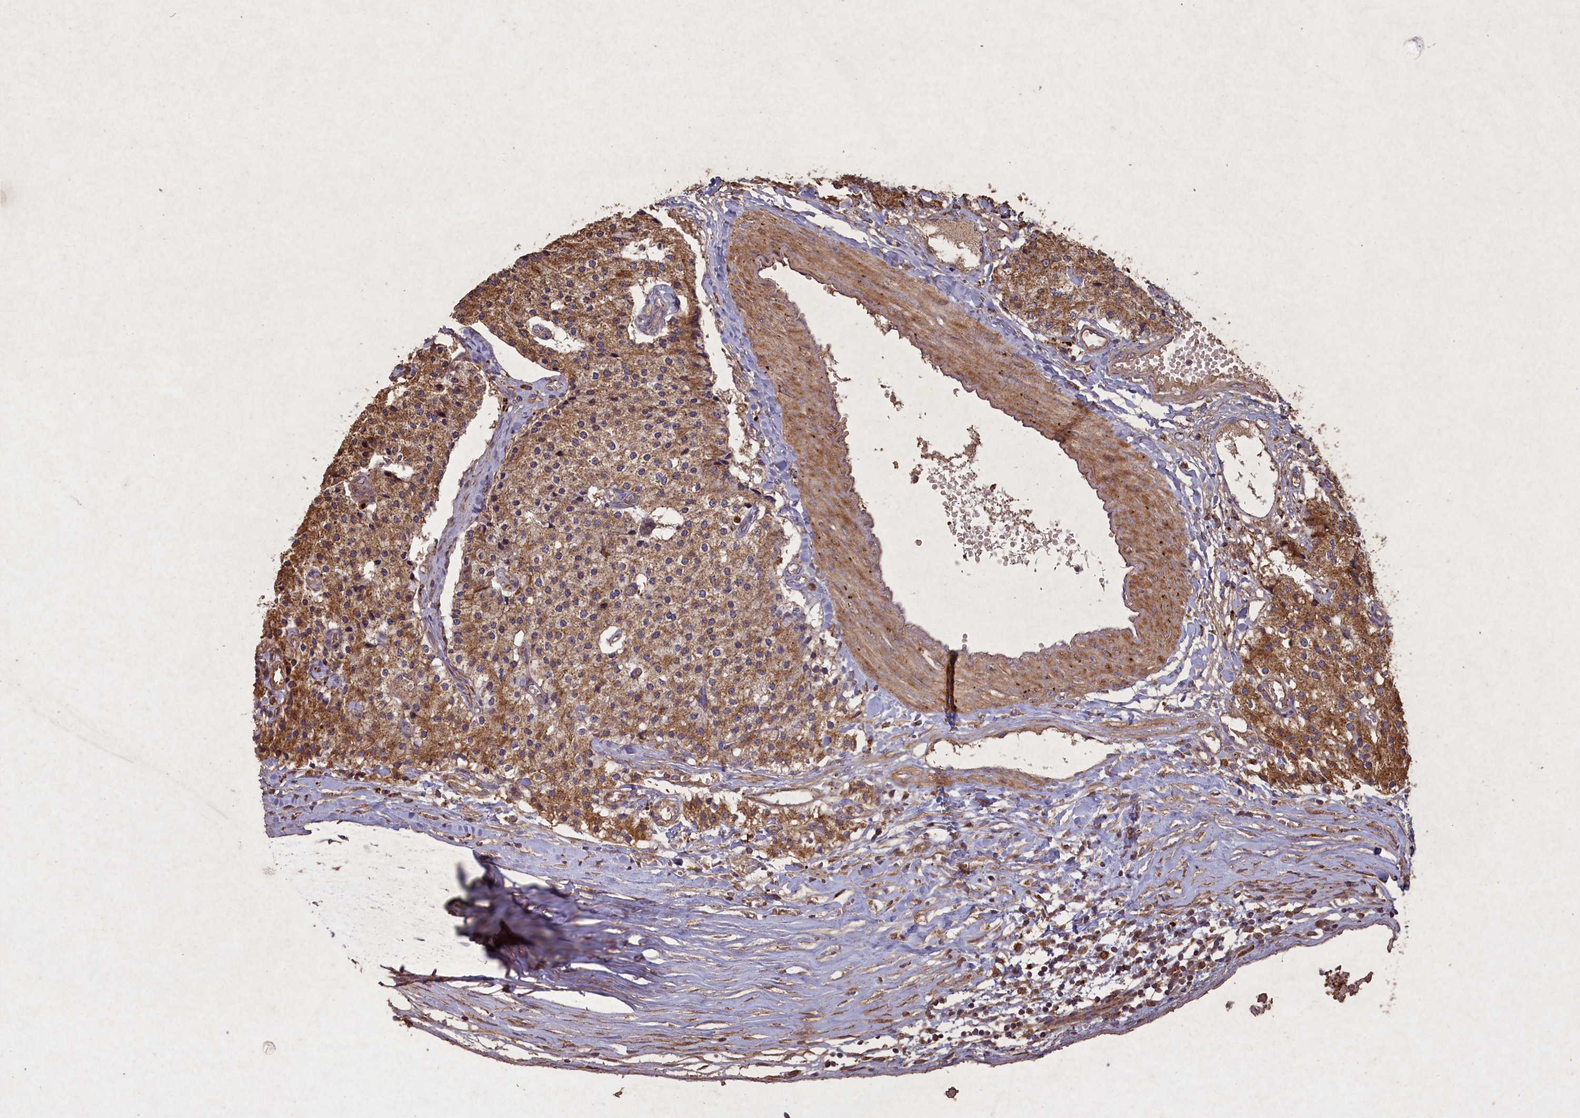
{"staining": {"intensity": "moderate", "quantity": ">75%", "location": "cytoplasmic/membranous"}, "tissue": "carcinoid", "cell_type": "Tumor cells", "image_type": "cancer", "snomed": [{"axis": "morphology", "description": "Carcinoid, malignant, NOS"}, {"axis": "topography", "description": "Colon"}], "caption": "There is medium levels of moderate cytoplasmic/membranous expression in tumor cells of malignant carcinoid, as demonstrated by immunohistochemical staining (brown color).", "gene": "CIAO2B", "patient": {"sex": "female", "age": 52}}